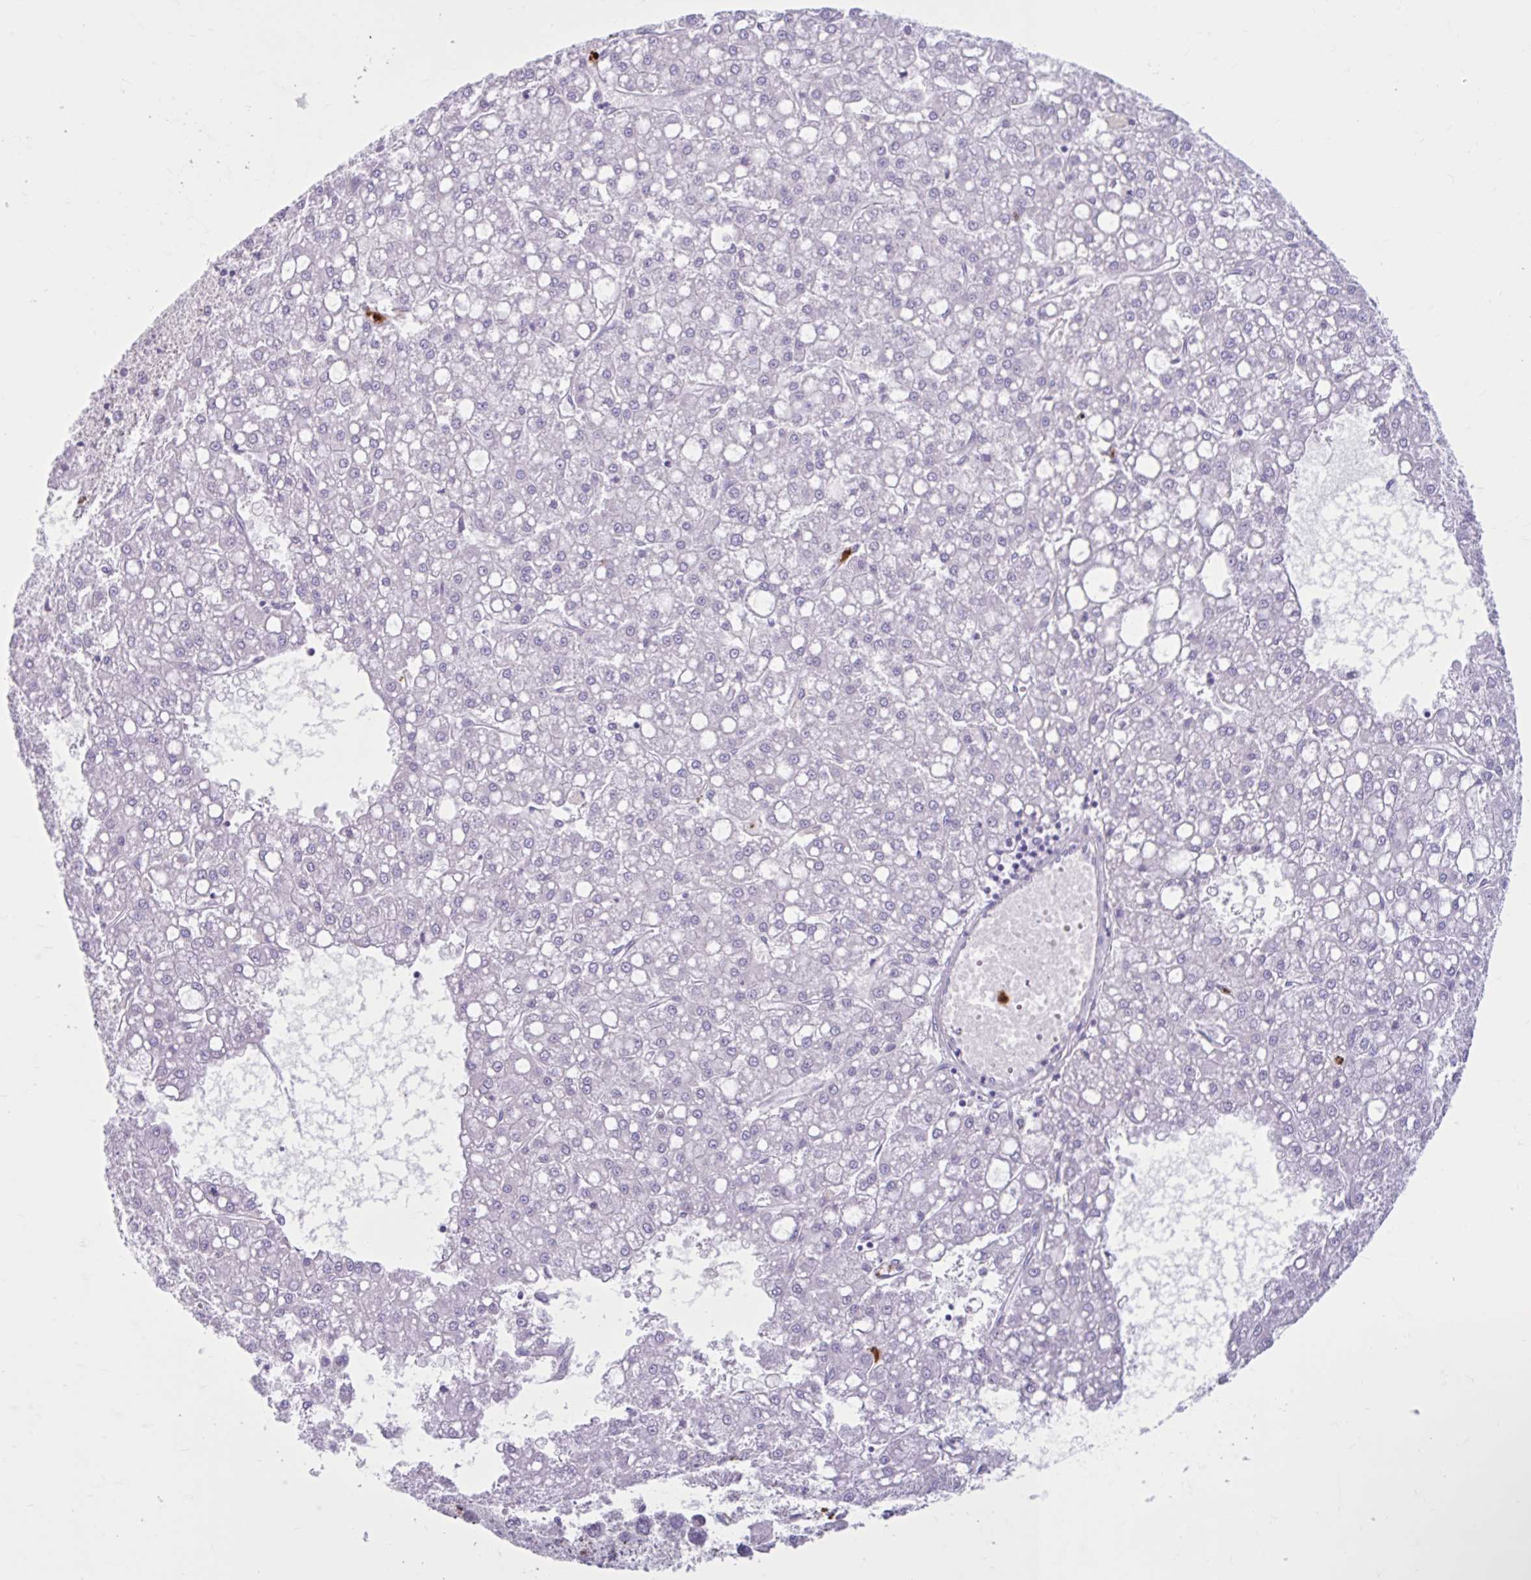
{"staining": {"intensity": "negative", "quantity": "none", "location": "none"}, "tissue": "liver cancer", "cell_type": "Tumor cells", "image_type": "cancer", "snomed": [{"axis": "morphology", "description": "Carcinoma, Hepatocellular, NOS"}, {"axis": "topography", "description": "Liver"}], "caption": "Human hepatocellular carcinoma (liver) stained for a protein using IHC shows no staining in tumor cells.", "gene": "CEP120", "patient": {"sex": "male", "age": 67}}